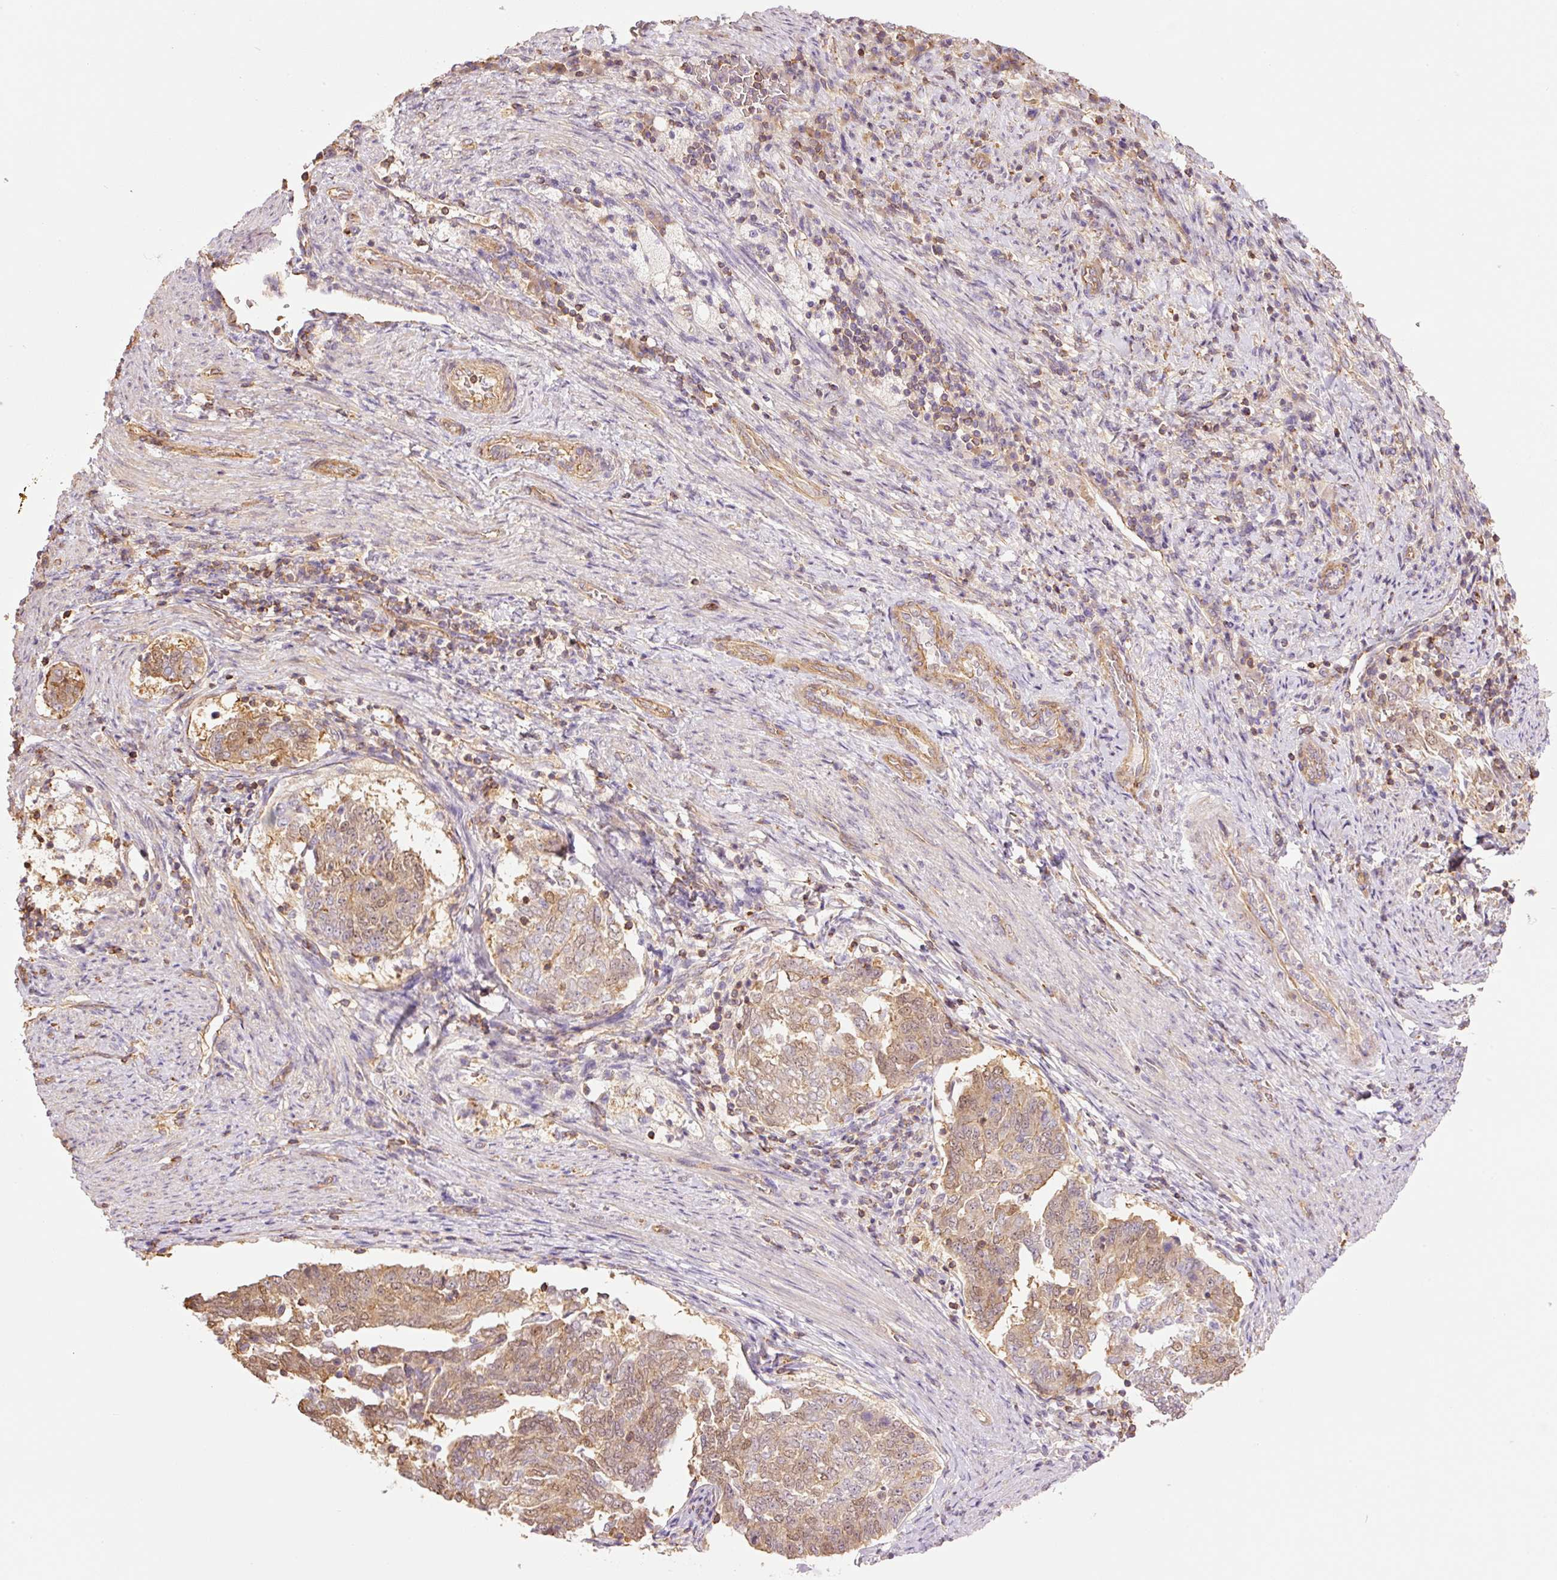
{"staining": {"intensity": "moderate", "quantity": "25%-75%", "location": "cytoplasmic/membranous,nuclear"}, "tissue": "endometrial cancer", "cell_type": "Tumor cells", "image_type": "cancer", "snomed": [{"axis": "morphology", "description": "Adenocarcinoma, NOS"}, {"axis": "topography", "description": "Endometrium"}], "caption": "Protein staining demonstrates moderate cytoplasmic/membranous and nuclear expression in about 25%-75% of tumor cells in endometrial cancer.", "gene": "PPP1R1B", "patient": {"sex": "female", "age": 80}}